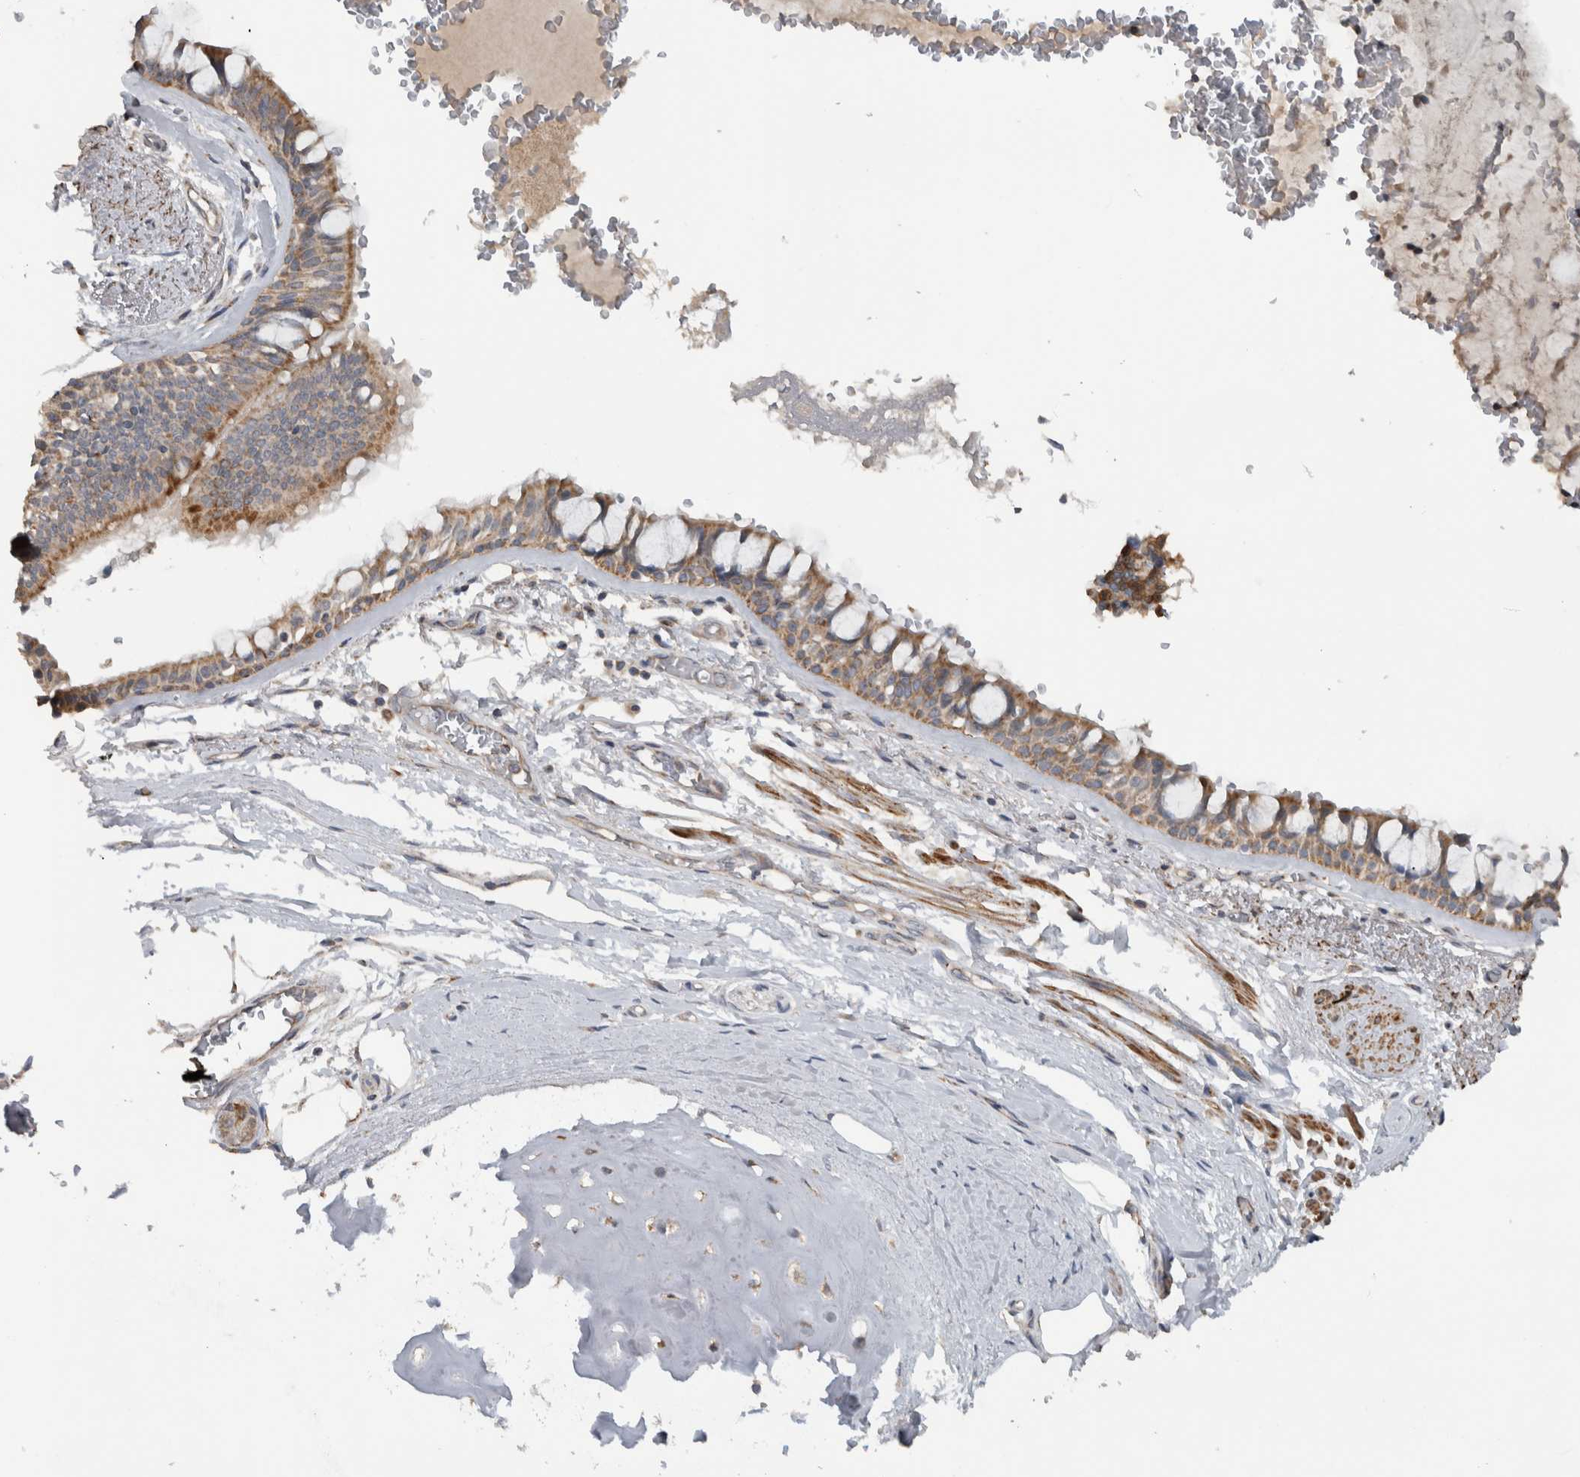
{"staining": {"intensity": "moderate", "quantity": ">75%", "location": "cytoplasmic/membranous"}, "tissue": "bronchus", "cell_type": "Respiratory epithelial cells", "image_type": "normal", "snomed": [{"axis": "morphology", "description": "Normal tissue, NOS"}, {"axis": "topography", "description": "Bronchus"}], "caption": "IHC of normal bronchus shows medium levels of moderate cytoplasmic/membranous expression in approximately >75% of respiratory epithelial cells.", "gene": "ARMC1", "patient": {"sex": "male", "age": 66}}